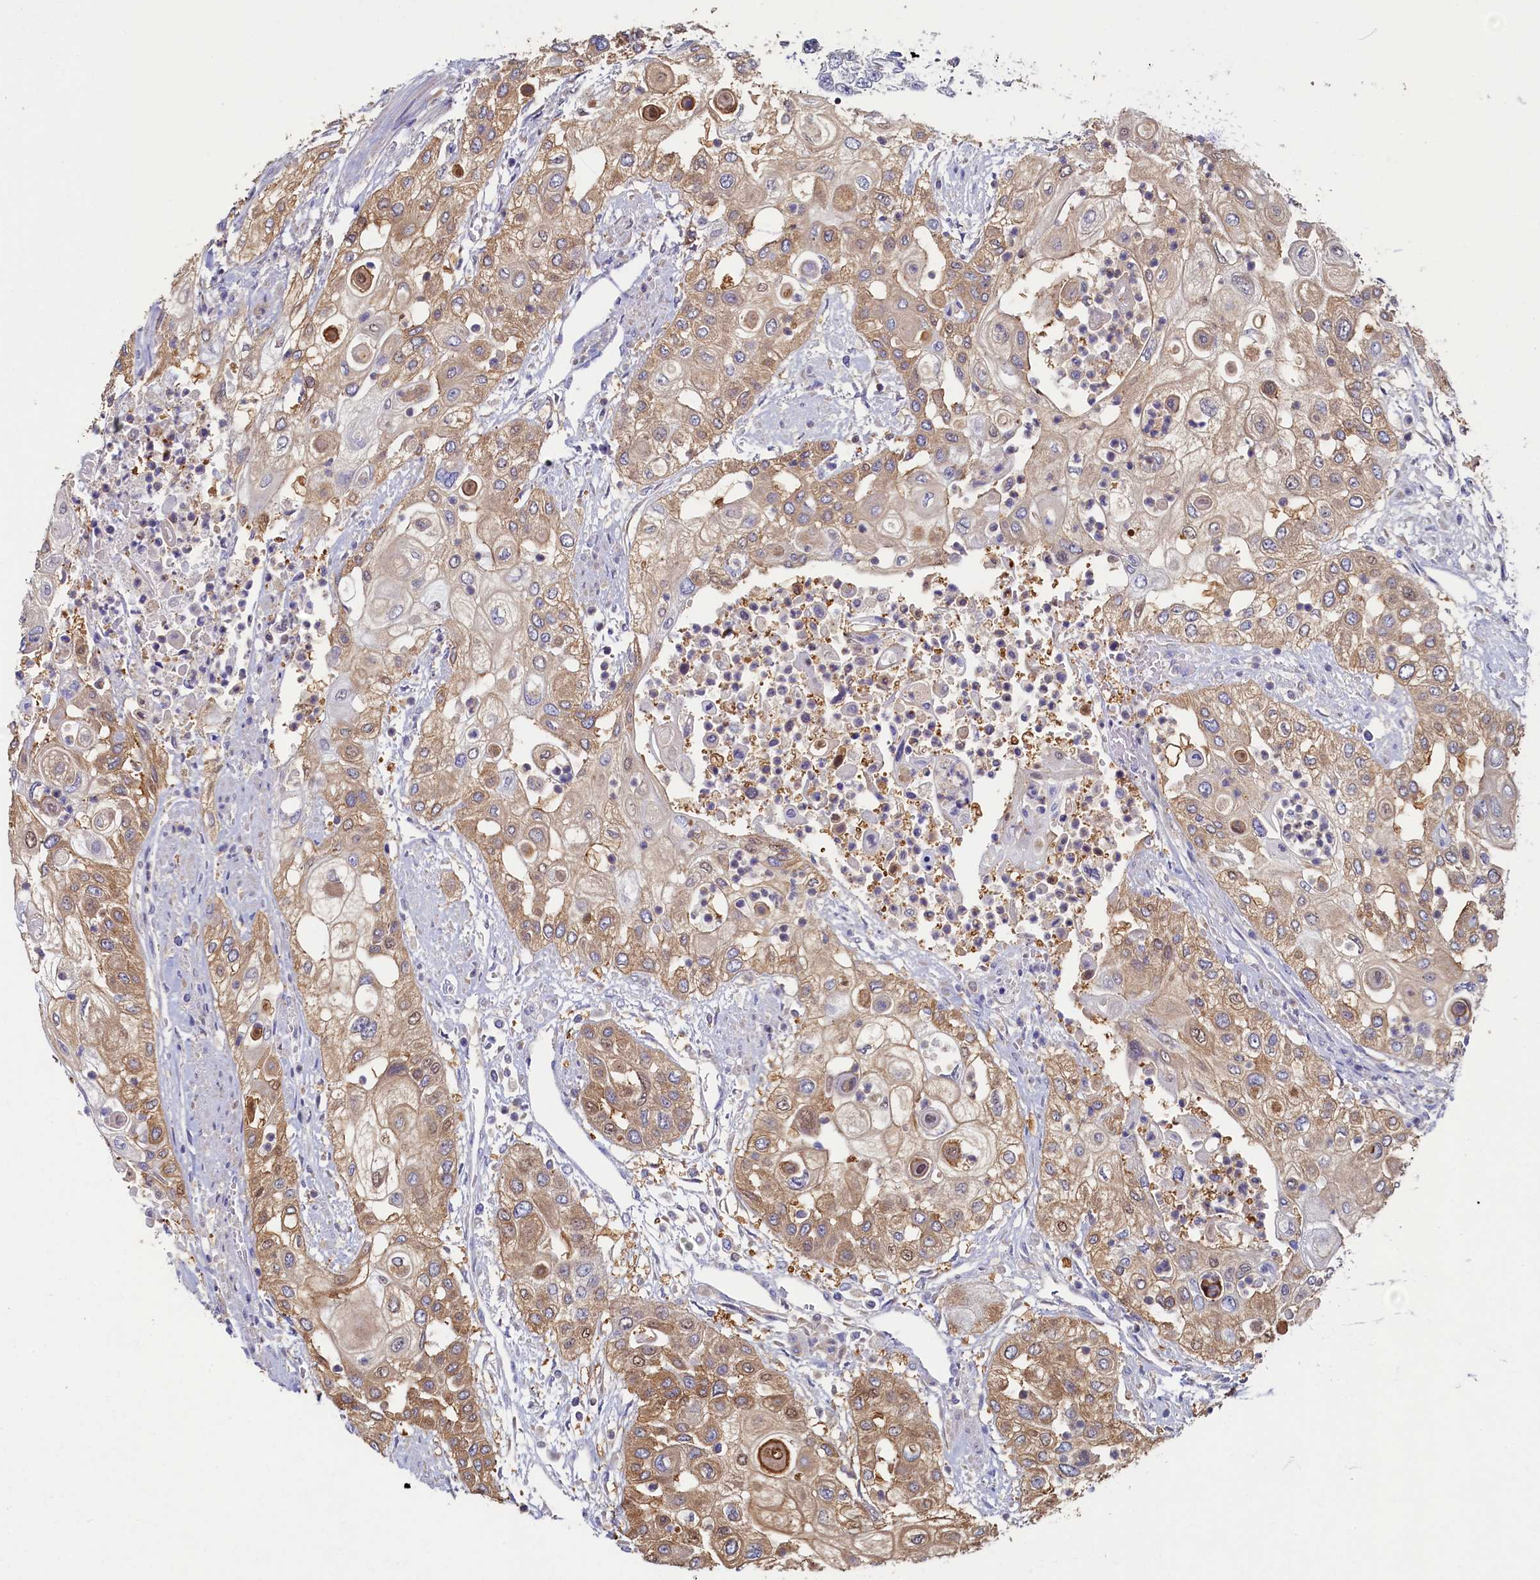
{"staining": {"intensity": "moderate", "quantity": ">75%", "location": "cytoplasmic/membranous"}, "tissue": "urothelial cancer", "cell_type": "Tumor cells", "image_type": "cancer", "snomed": [{"axis": "morphology", "description": "Urothelial carcinoma, High grade"}, {"axis": "topography", "description": "Urinary bladder"}], "caption": "Human urothelial carcinoma (high-grade) stained with a brown dye displays moderate cytoplasmic/membranous positive positivity in about >75% of tumor cells.", "gene": "TIMM8B", "patient": {"sex": "female", "age": 79}}